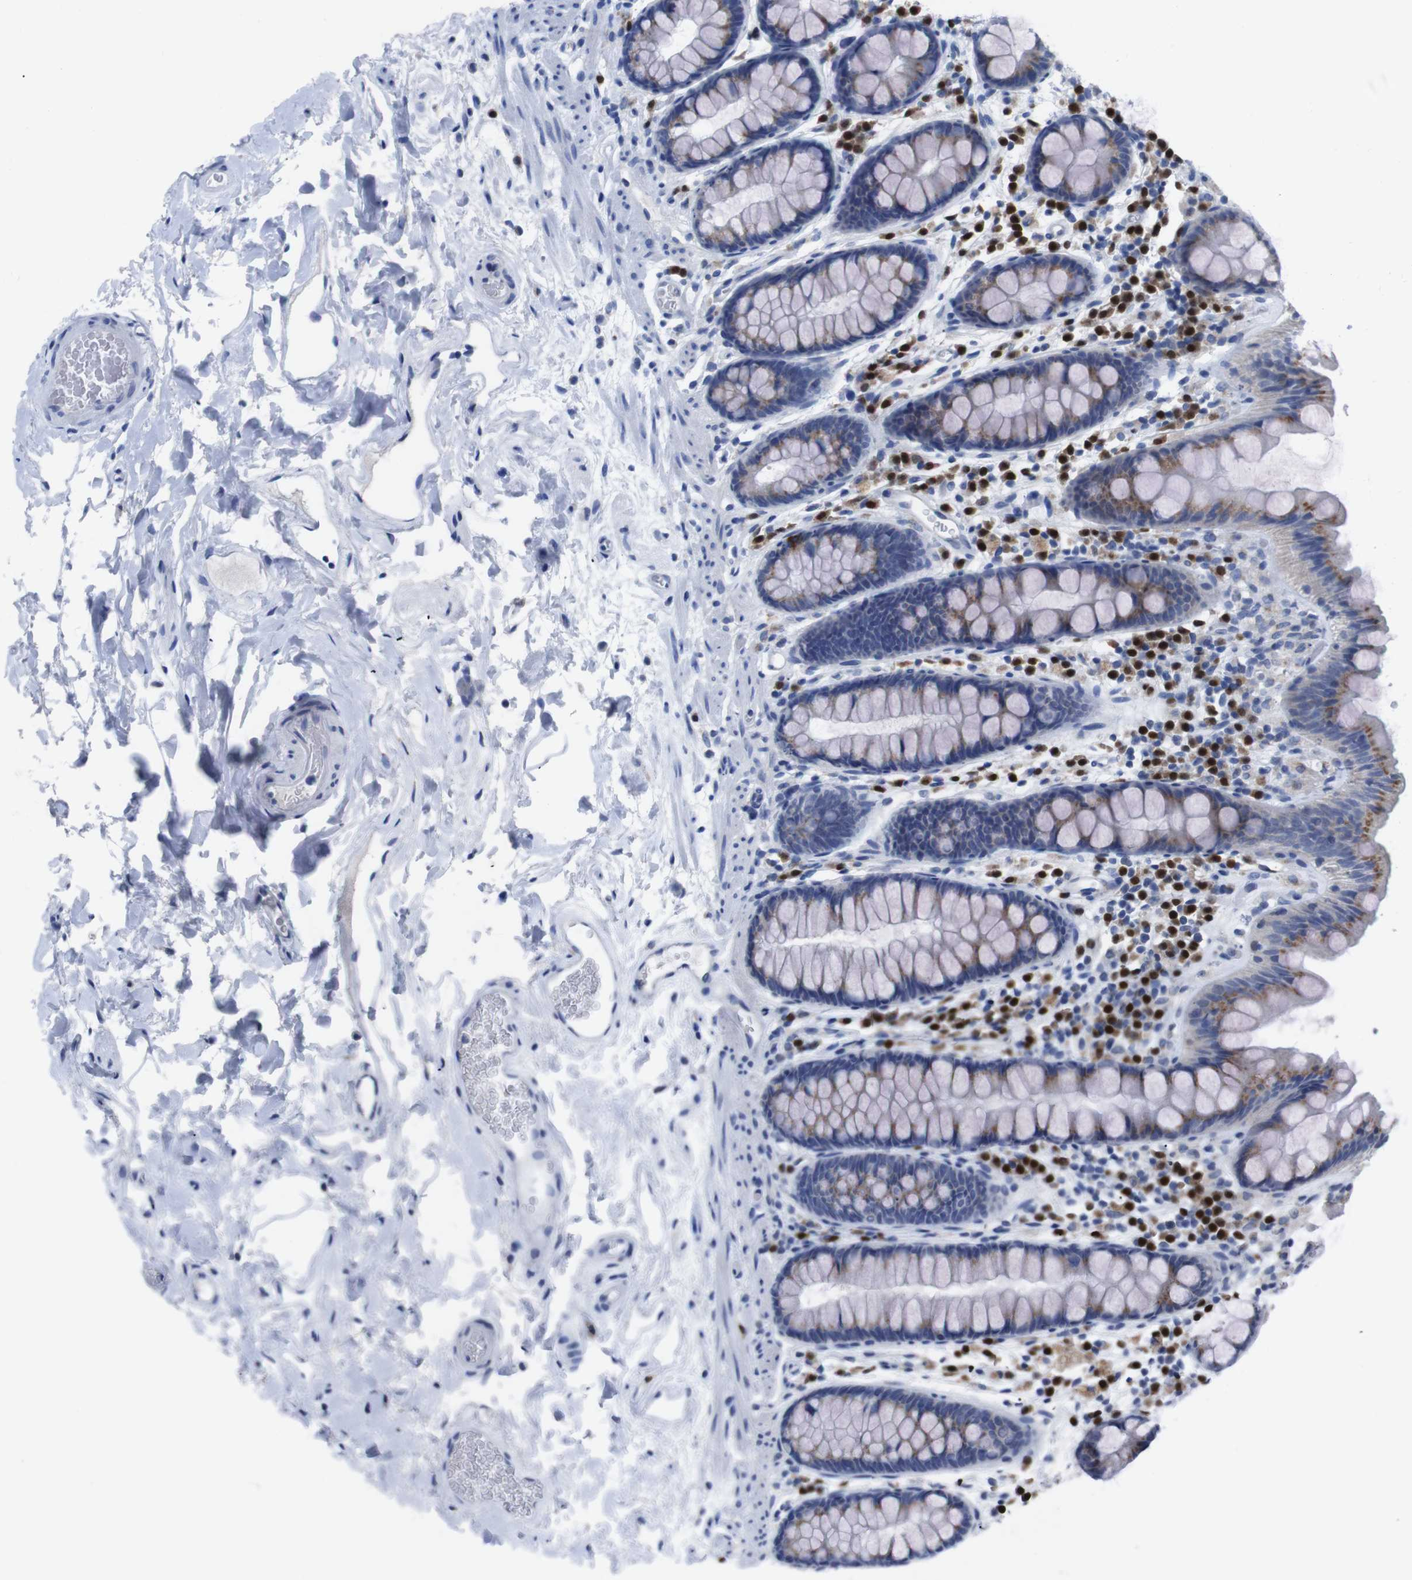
{"staining": {"intensity": "negative", "quantity": "none", "location": "none"}, "tissue": "colon", "cell_type": "Endothelial cells", "image_type": "normal", "snomed": [{"axis": "morphology", "description": "Normal tissue, NOS"}, {"axis": "topography", "description": "Colon"}], "caption": "Human colon stained for a protein using immunohistochemistry shows no expression in endothelial cells.", "gene": "IRF4", "patient": {"sex": "female", "age": 80}}